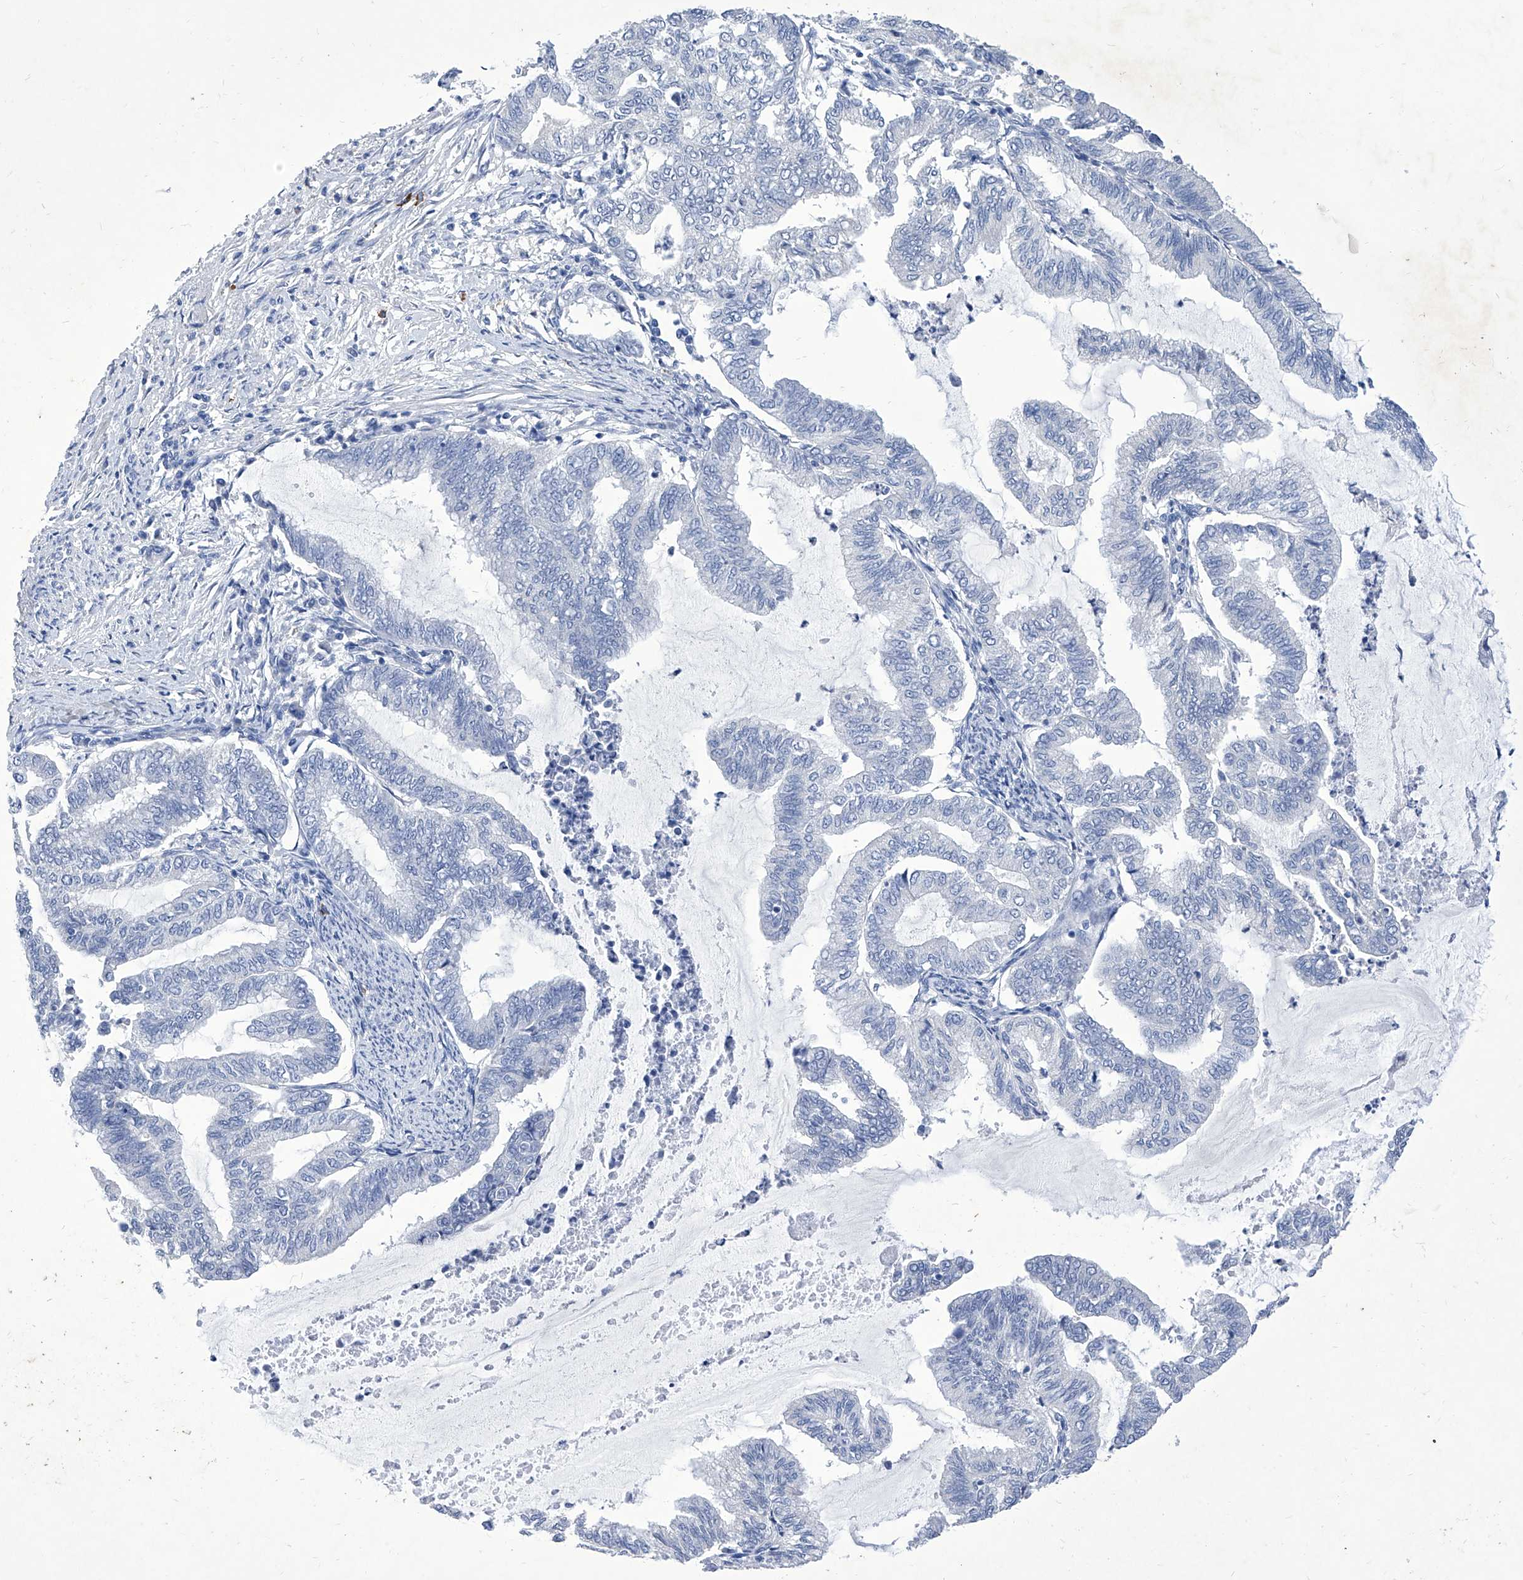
{"staining": {"intensity": "negative", "quantity": "none", "location": "none"}, "tissue": "endometrial cancer", "cell_type": "Tumor cells", "image_type": "cancer", "snomed": [{"axis": "morphology", "description": "Adenocarcinoma, NOS"}, {"axis": "topography", "description": "Endometrium"}], "caption": "Immunohistochemistry micrograph of neoplastic tissue: human endometrial cancer (adenocarcinoma) stained with DAB exhibits no significant protein positivity in tumor cells.", "gene": "IFNL2", "patient": {"sex": "female", "age": 79}}